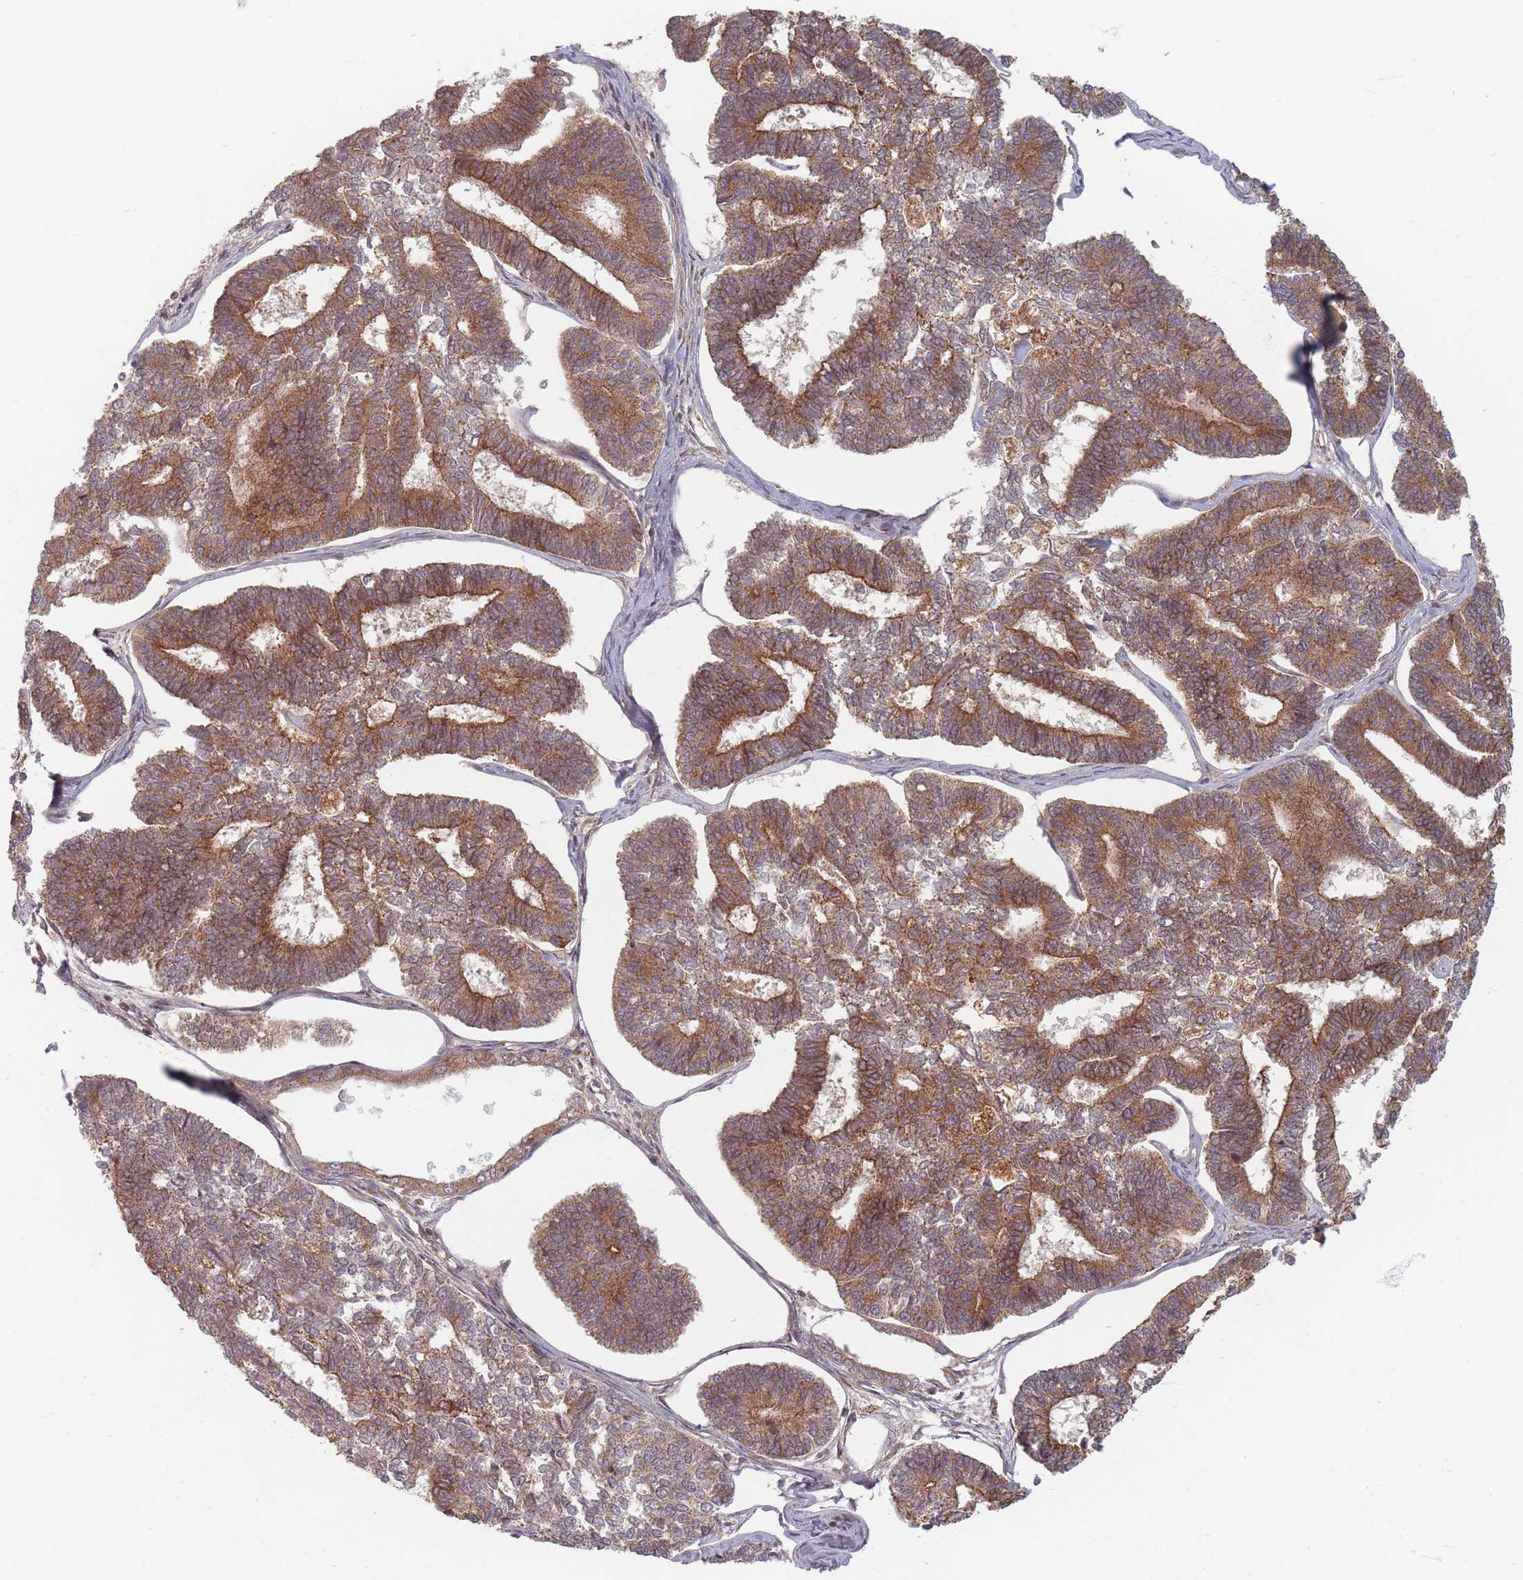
{"staining": {"intensity": "strong", "quantity": ">75%", "location": "cytoplasmic/membranous"}, "tissue": "endometrial cancer", "cell_type": "Tumor cells", "image_type": "cancer", "snomed": [{"axis": "morphology", "description": "Adenocarcinoma, NOS"}, {"axis": "topography", "description": "Endometrium"}], "caption": "Immunohistochemistry (DAB) staining of human endometrial cancer shows strong cytoplasmic/membranous protein positivity in about >75% of tumor cells.", "gene": "RADX", "patient": {"sex": "female", "age": 70}}